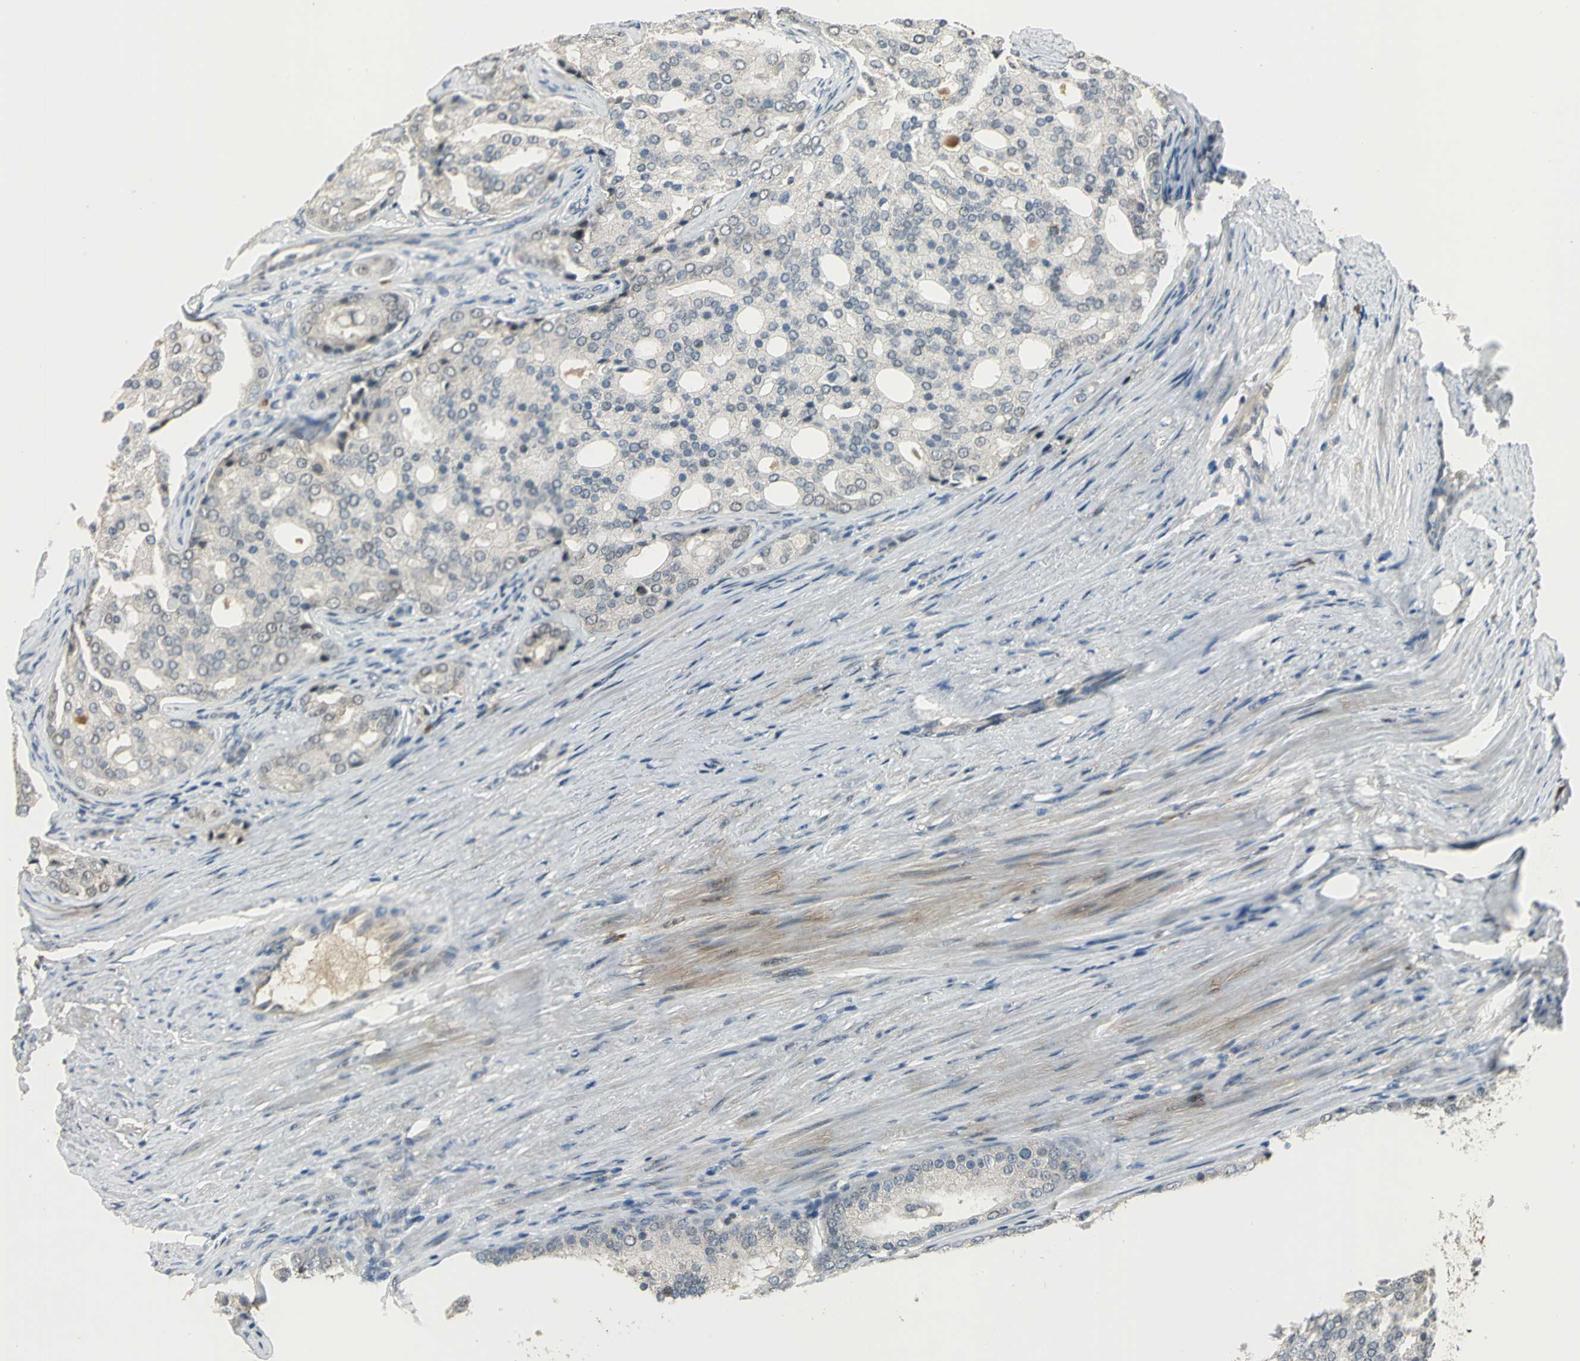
{"staining": {"intensity": "negative", "quantity": "none", "location": "none"}, "tissue": "prostate cancer", "cell_type": "Tumor cells", "image_type": "cancer", "snomed": [{"axis": "morphology", "description": "Adenocarcinoma, High grade"}, {"axis": "topography", "description": "Prostate"}], "caption": "Immunohistochemical staining of adenocarcinoma (high-grade) (prostate) demonstrates no significant expression in tumor cells.", "gene": "PROC", "patient": {"sex": "male", "age": 64}}